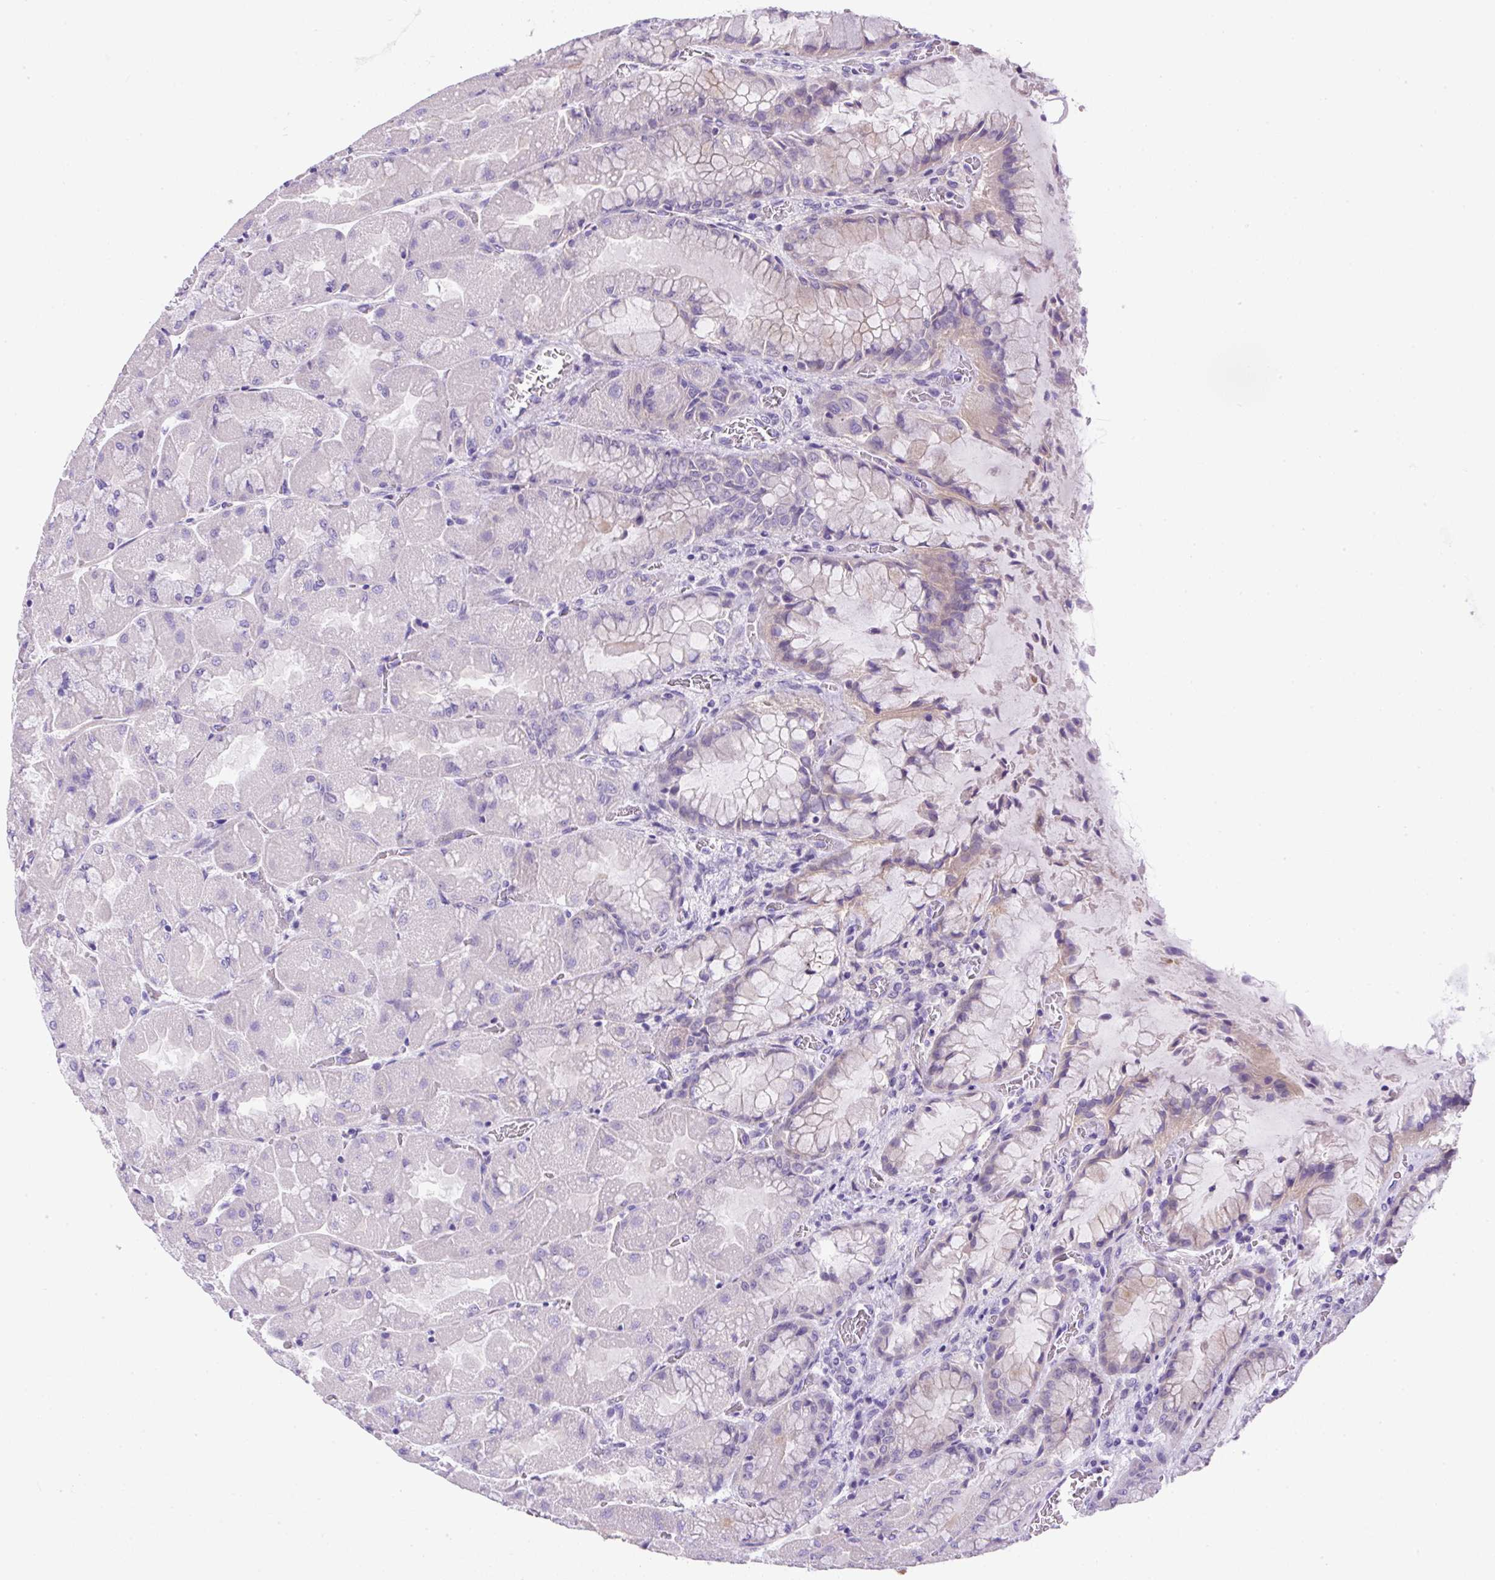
{"staining": {"intensity": "weak", "quantity": "<25%", "location": "cytoplasmic/membranous"}, "tissue": "stomach", "cell_type": "Glandular cells", "image_type": "normal", "snomed": [{"axis": "morphology", "description": "Normal tissue, NOS"}, {"axis": "topography", "description": "Stomach"}], "caption": "This is an IHC histopathology image of unremarkable human stomach. There is no expression in glandular cells.", "gene": "NPTN", "patient": {"sex": "female", "age": 61}}